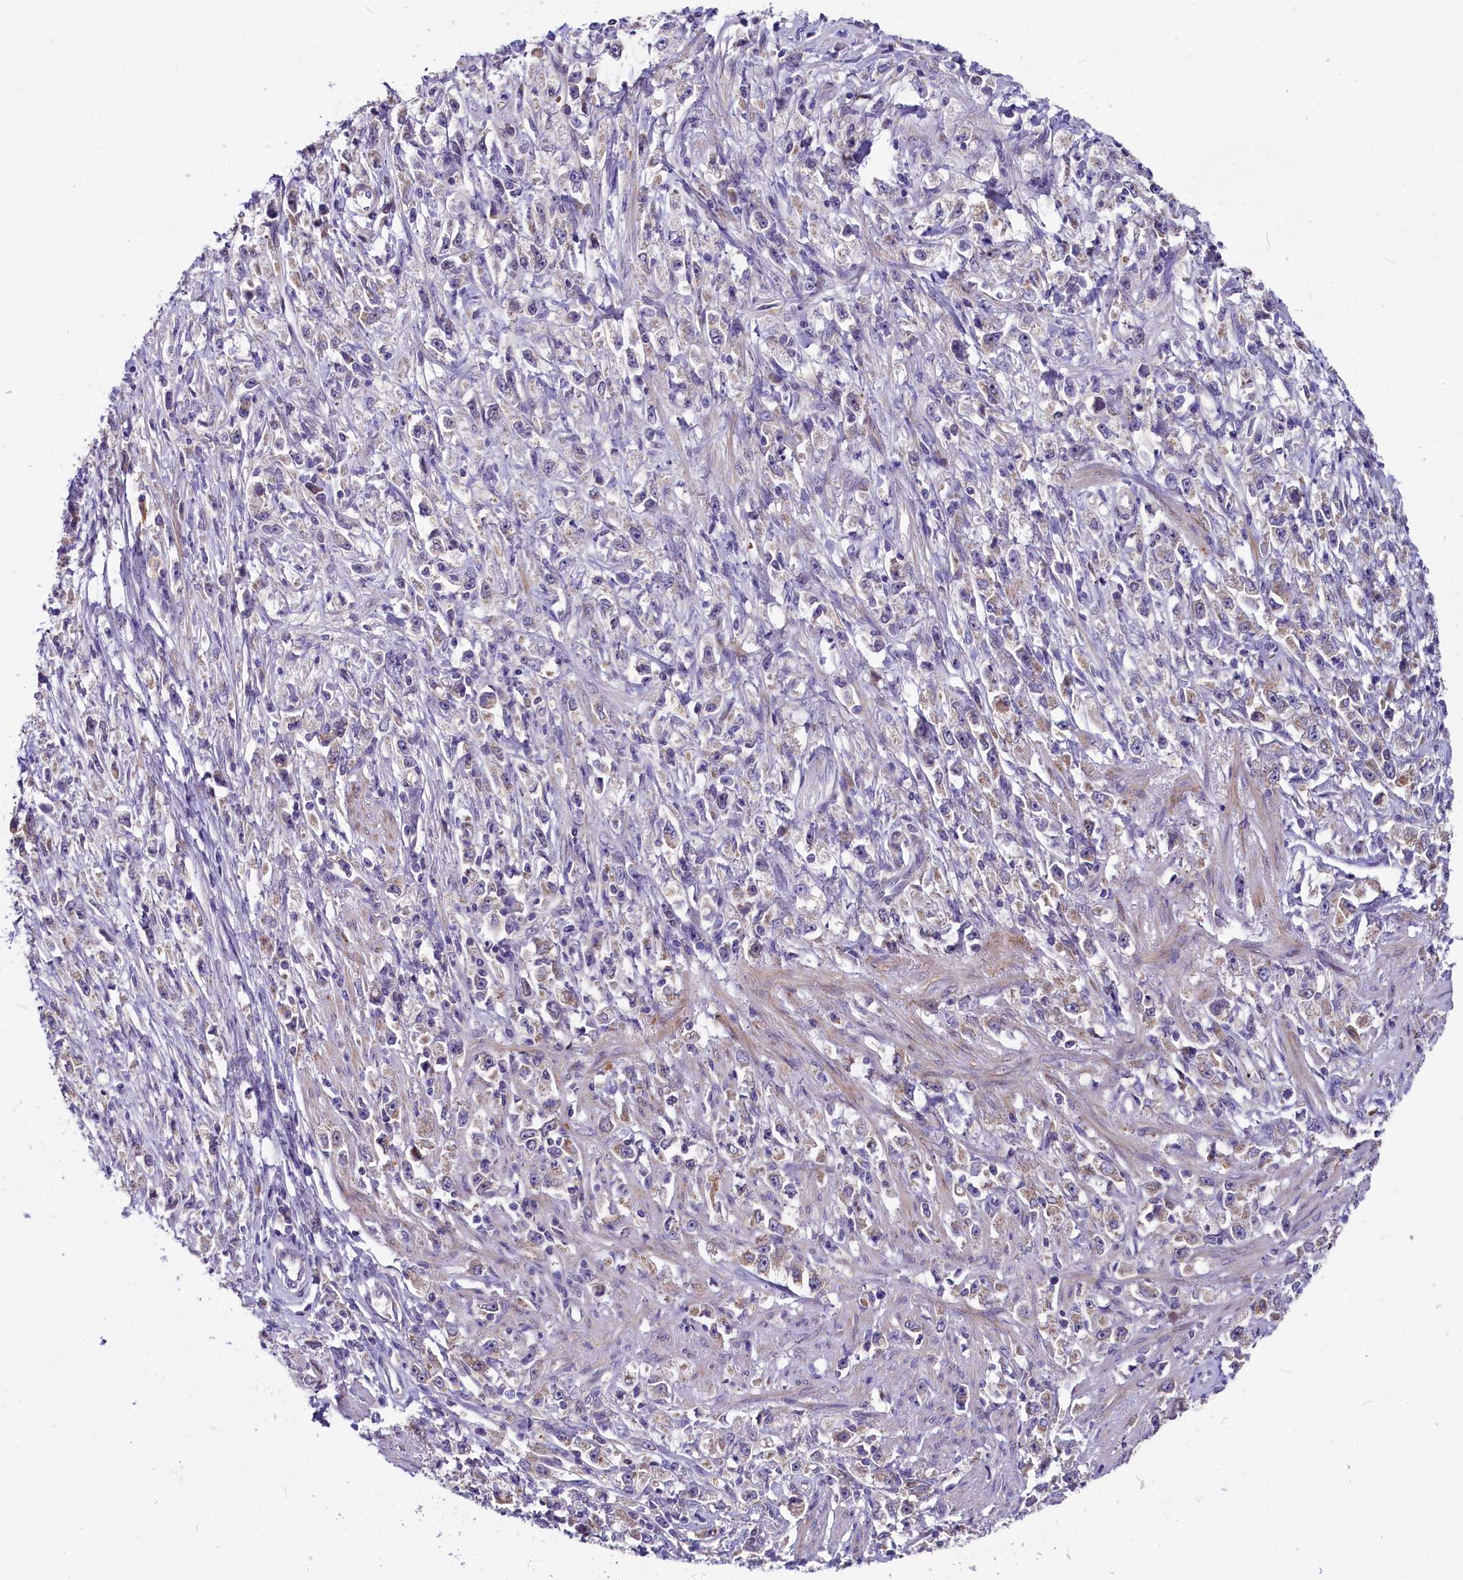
{"staining": {"intensity": "negative", "quantity": "none", "location": "none"}, "tissue": "stomach cancer", "cell_type": "Tumor cells", "image_type": "cancer", "snomed": [{"axis": "morphology", "description": "Adenocarcinoma, NOS"}, {"axis": "topography", "description": "Stomach"}], "caption": "IHC histopathology image of adenocarcinoma (stomach) stained for a protein (brown), which reveals no positivity in tumor cells. (DAB (3,3'-diaminobenzidine) immunohistochemistry (IHC) visualized using brightfield microscopy, high magnification).", "gene": "SLC39A6", "patient": {"sex": "female", "age": 59}}